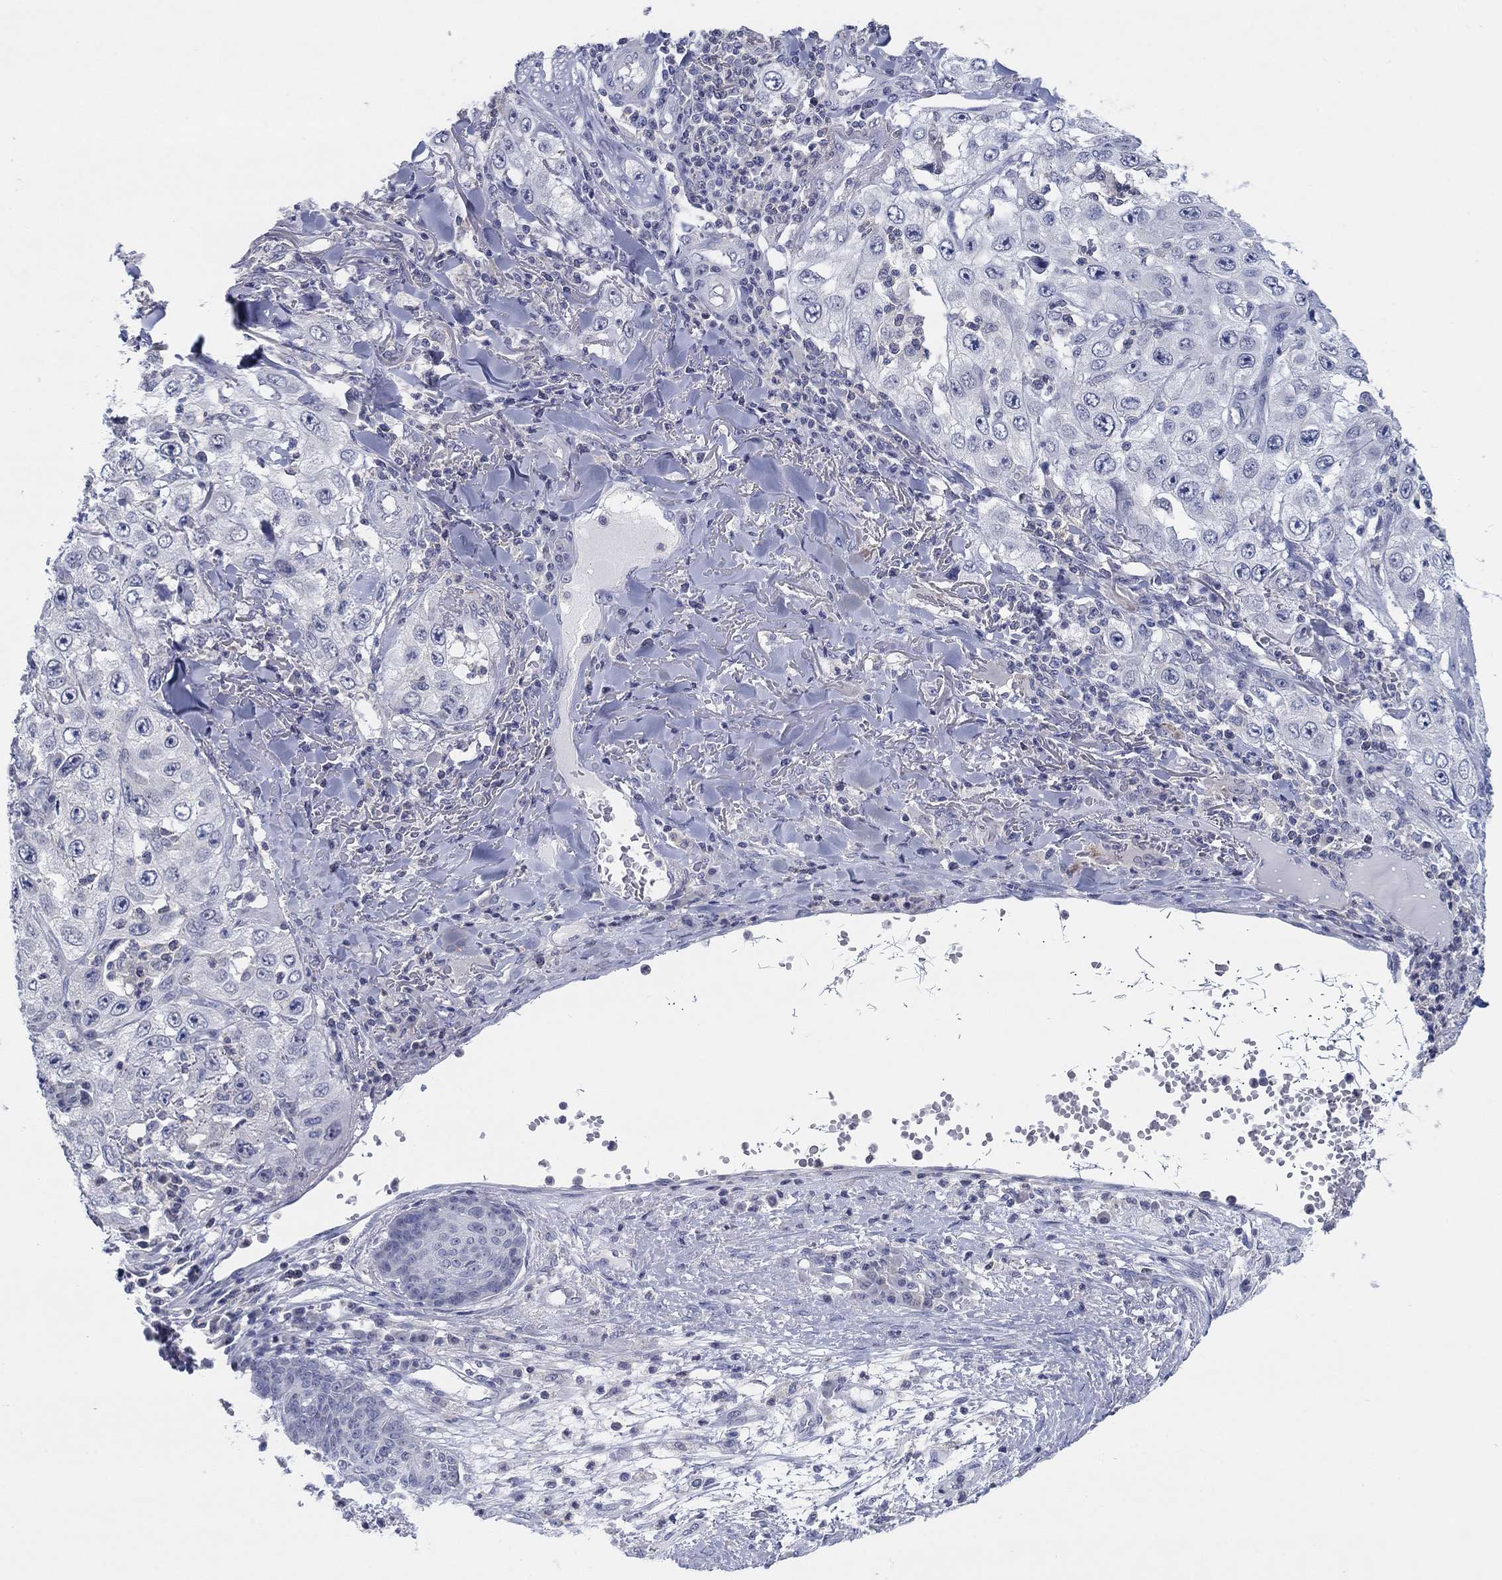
{"staining": {"intensity": "negative", "quantity": "none", "location": "none"}, "tissue": "skin cancer", "cell_type": "Tumor cells", "image_type": "cancer", "snomed": [{"axis": "morphology", "description": "Squamous cell carcinoma, NOS"}, {"axis": "topography", "description": "Skin"}], "caption": "An image of skin cancer stained for a protein shows no brown staining in tumor cells.", "gene": "FER1L6", "patient": {"sex": "male", "age": 82}}